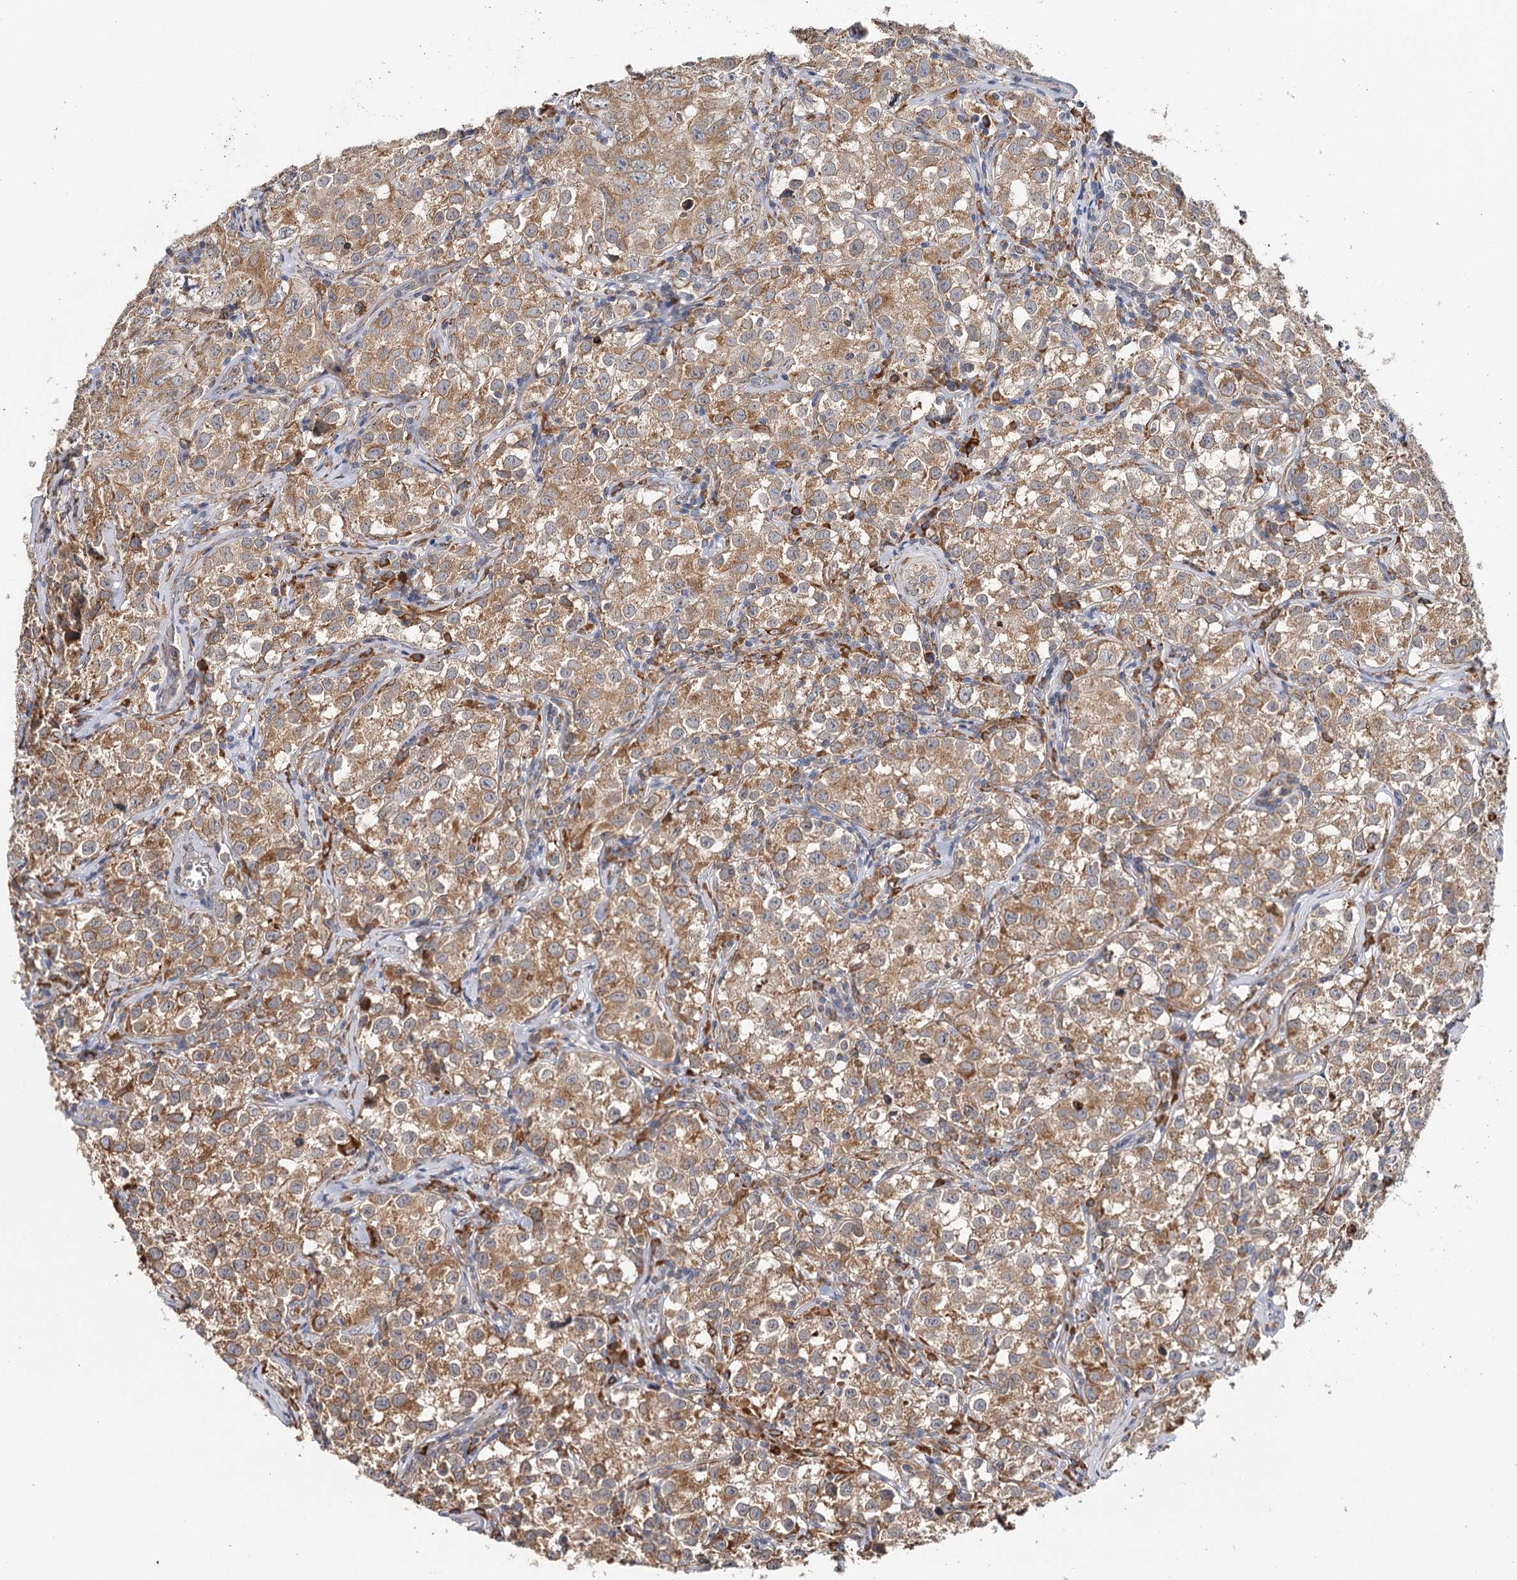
{"staining": {"intensity": "strong", "quantity": ">75%", "location": "cytoplasmic/membranous"}, "tissue": "testis cancer", "cell_type": "Tumor cells", "image_type": "cancer", "snomed": [{"axis": "morphology", "description": "Seminoma, NOS"}, {"axis": "morphology", "description": "Carcinoma, Embryonal, NOS"}, {"axis": "topography", "description": "Testis"}], "caption": "DAB (3,3'-diaminobenzidine) immunohistochemical staining of testis cancer (embryonal carcinoma) exhibits strong cytoplasmic/membranous protein staining in about >75% of tumor cells.", "gene": "VEGFA", "patient": {"sex": "male", "age": 43}}